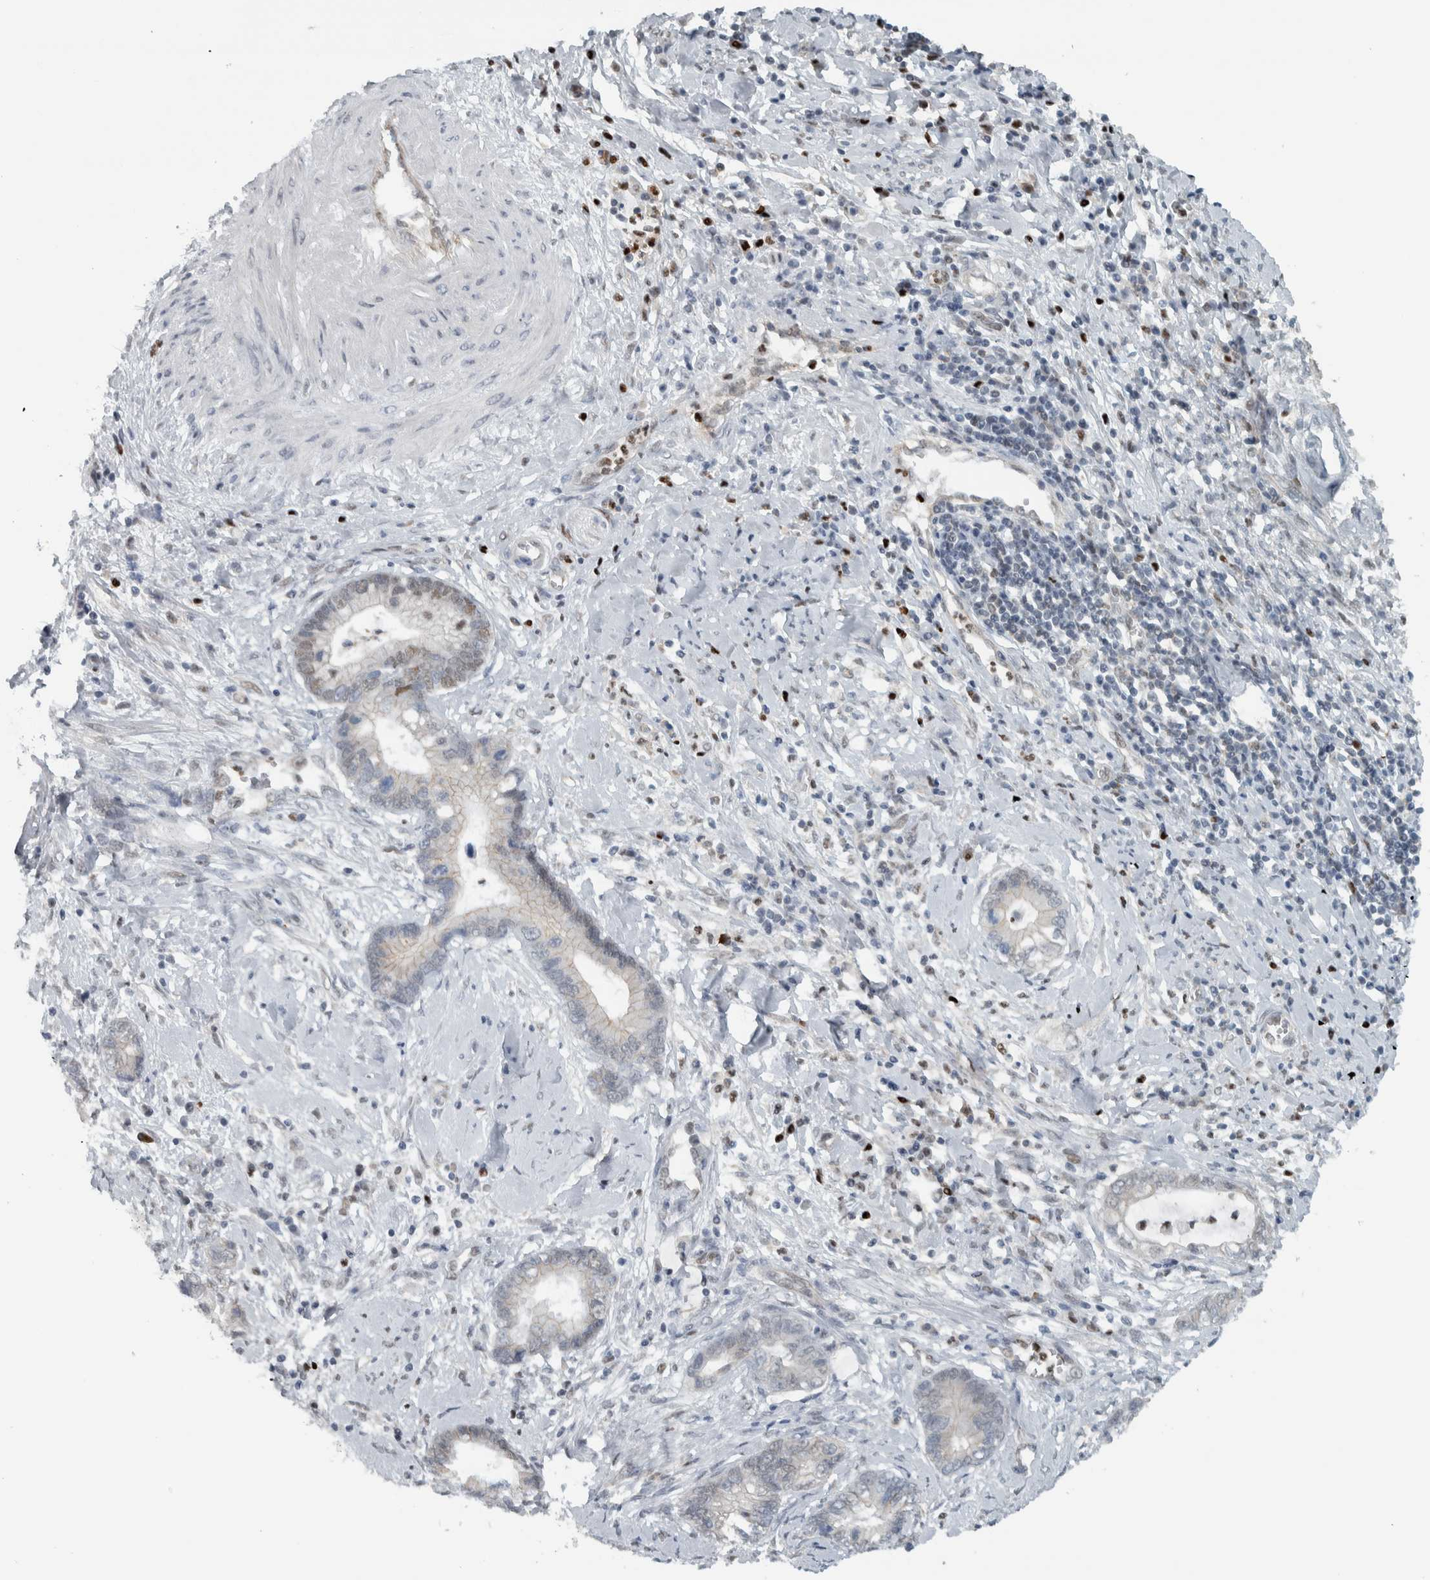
{"staining": {"intensity": "moderate", "quantity": "25%-75%", "location": "nuclear"}, "tissue": "cervical cancer", "cell_type": "Tumor cells", "image_type": "cancer", "snomed": [{"axis": "morphology", "description": "Adenocarcinoma, NOS"}, {"axis": "topography", "description": "Cervix"}], "caption": "This histopathology image exhibits IHC staining of human adenocarcinoma (cervical), with medium moderate nuclear expression in approximately 25%-75% of tumor cells.", "gene": "ADPRM", "patient": {"sex": "female", "age": 44}}